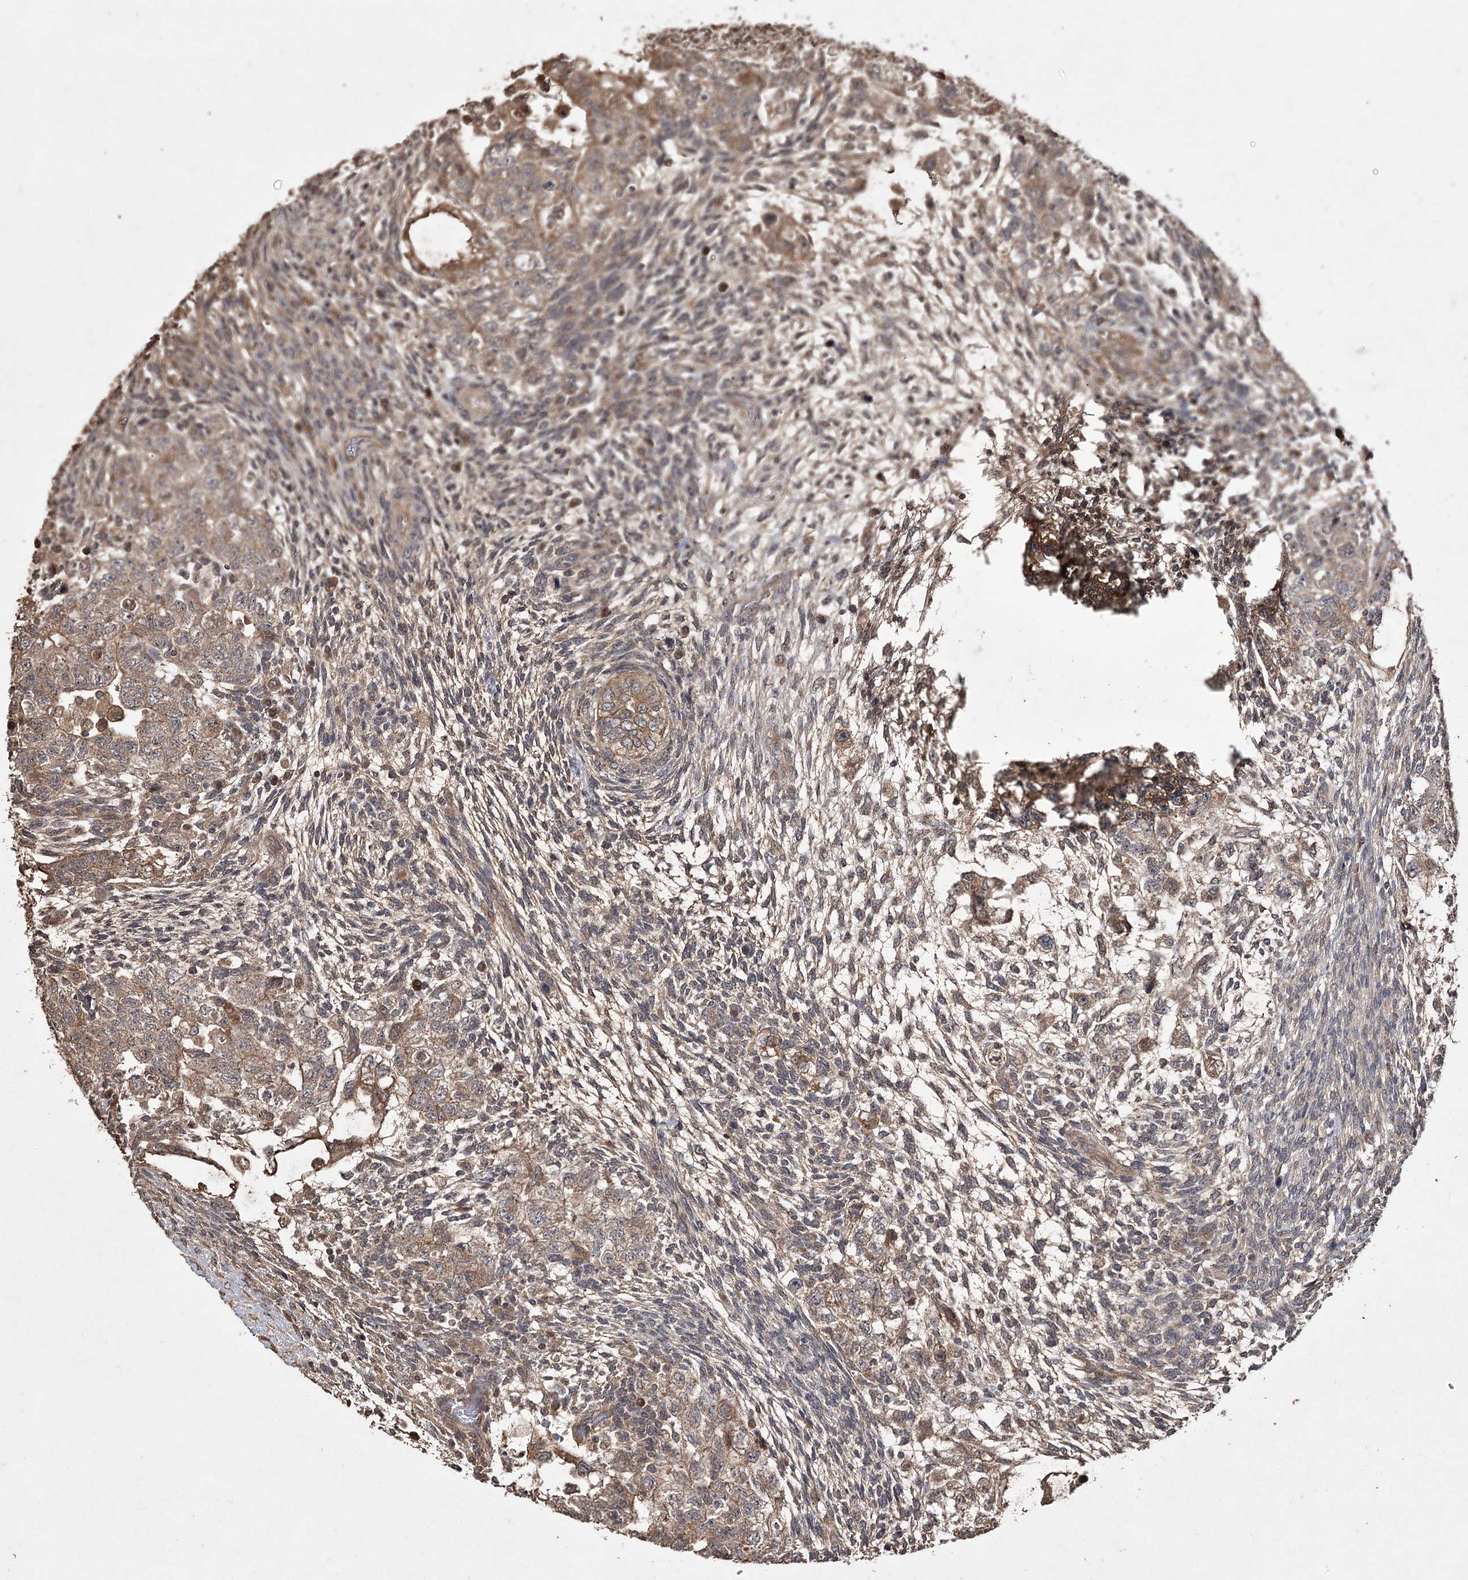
{"staining": {"intensity": "moderate", "quantity": ">75%", "location": "cytoplasmic/membranous"}, "tissue": "testis cancer", "cell_type": "Tumor cells", "image_type": "cancer", "snomed": [{"axis": "morphology", "description": "Normal tissue, NOS"}, {"axis": "morphology", "description": "Carcinoma, Embryonal, NOS"}, {"axis": "topography", "description": "Testis"}], "caption": "The histopathology image demonstrates immunohistochemical staining of testis cancer (embryonal carcinoma). There is moderate cytoplasmic/membranous staining is seen in about >75% of tumor cells. Immunohistochemistry (ihc) stains the protein in brown and the nuclei are stained blue.", "gene": "FANCL", "patient": {"sex": "male", "age": 36}}